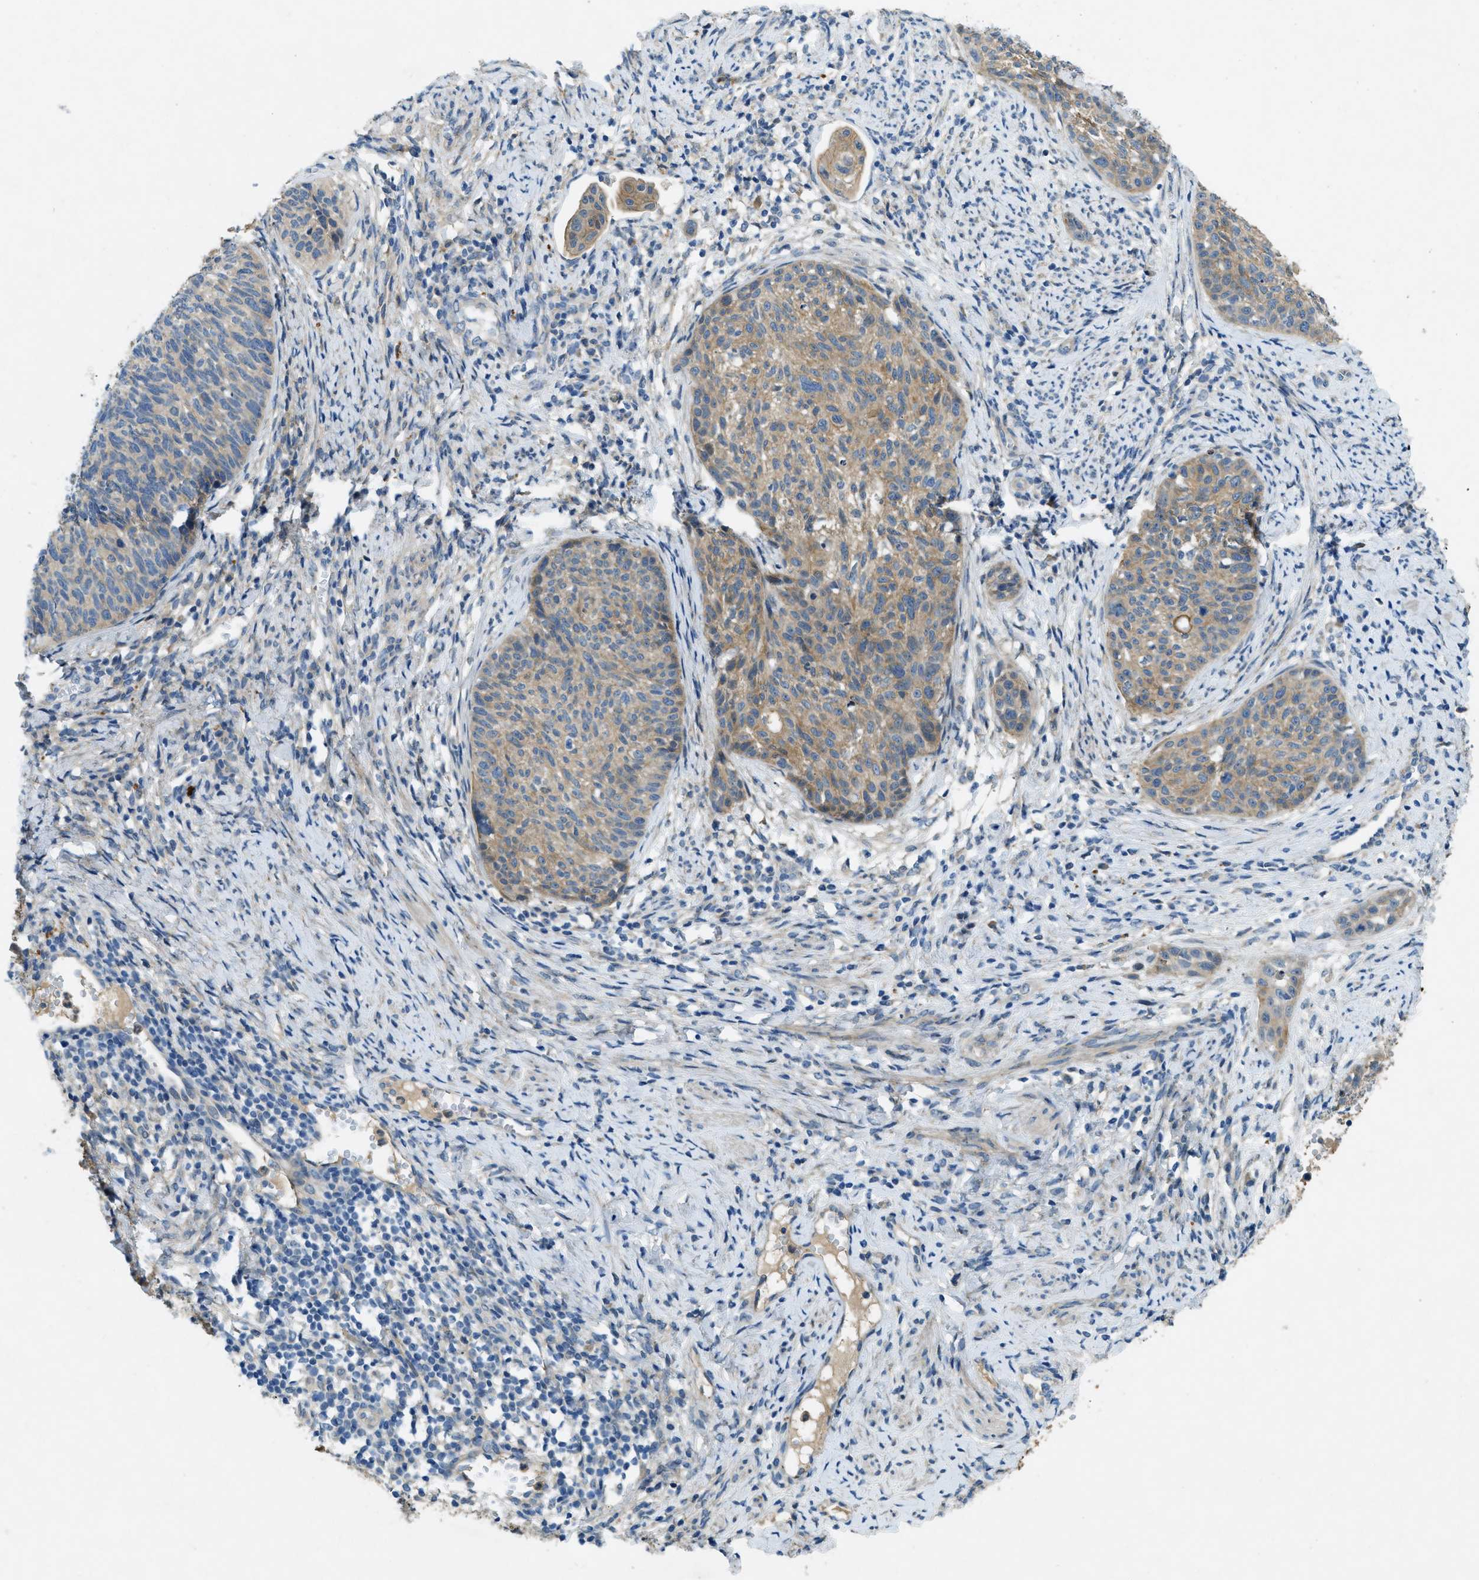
{"staining": {"intensity": "moderate", "quantity": "25%-75%", "location": "cytoplasmic/membranous"}, "tissue": "cervical cancer", "cell_type": "Tumor cells", "image_type": "cancer", "snomed": [{"axis": "morphology", "description": "Squamous cell carcinoma, NOS"}, {"axis": "topography", "description": "Cervix"}], "caption": "Cervical squamous cell carcinoma stained with immunohistochemistry demonstrates moderate cytoplasmic/membranous expression in about 25%-75% of tumor cells. The protein is shown in brown color, while the nuclei are stained blue.", "gene": "SNX14", "patient": {"sex": "female", "age": 70}}